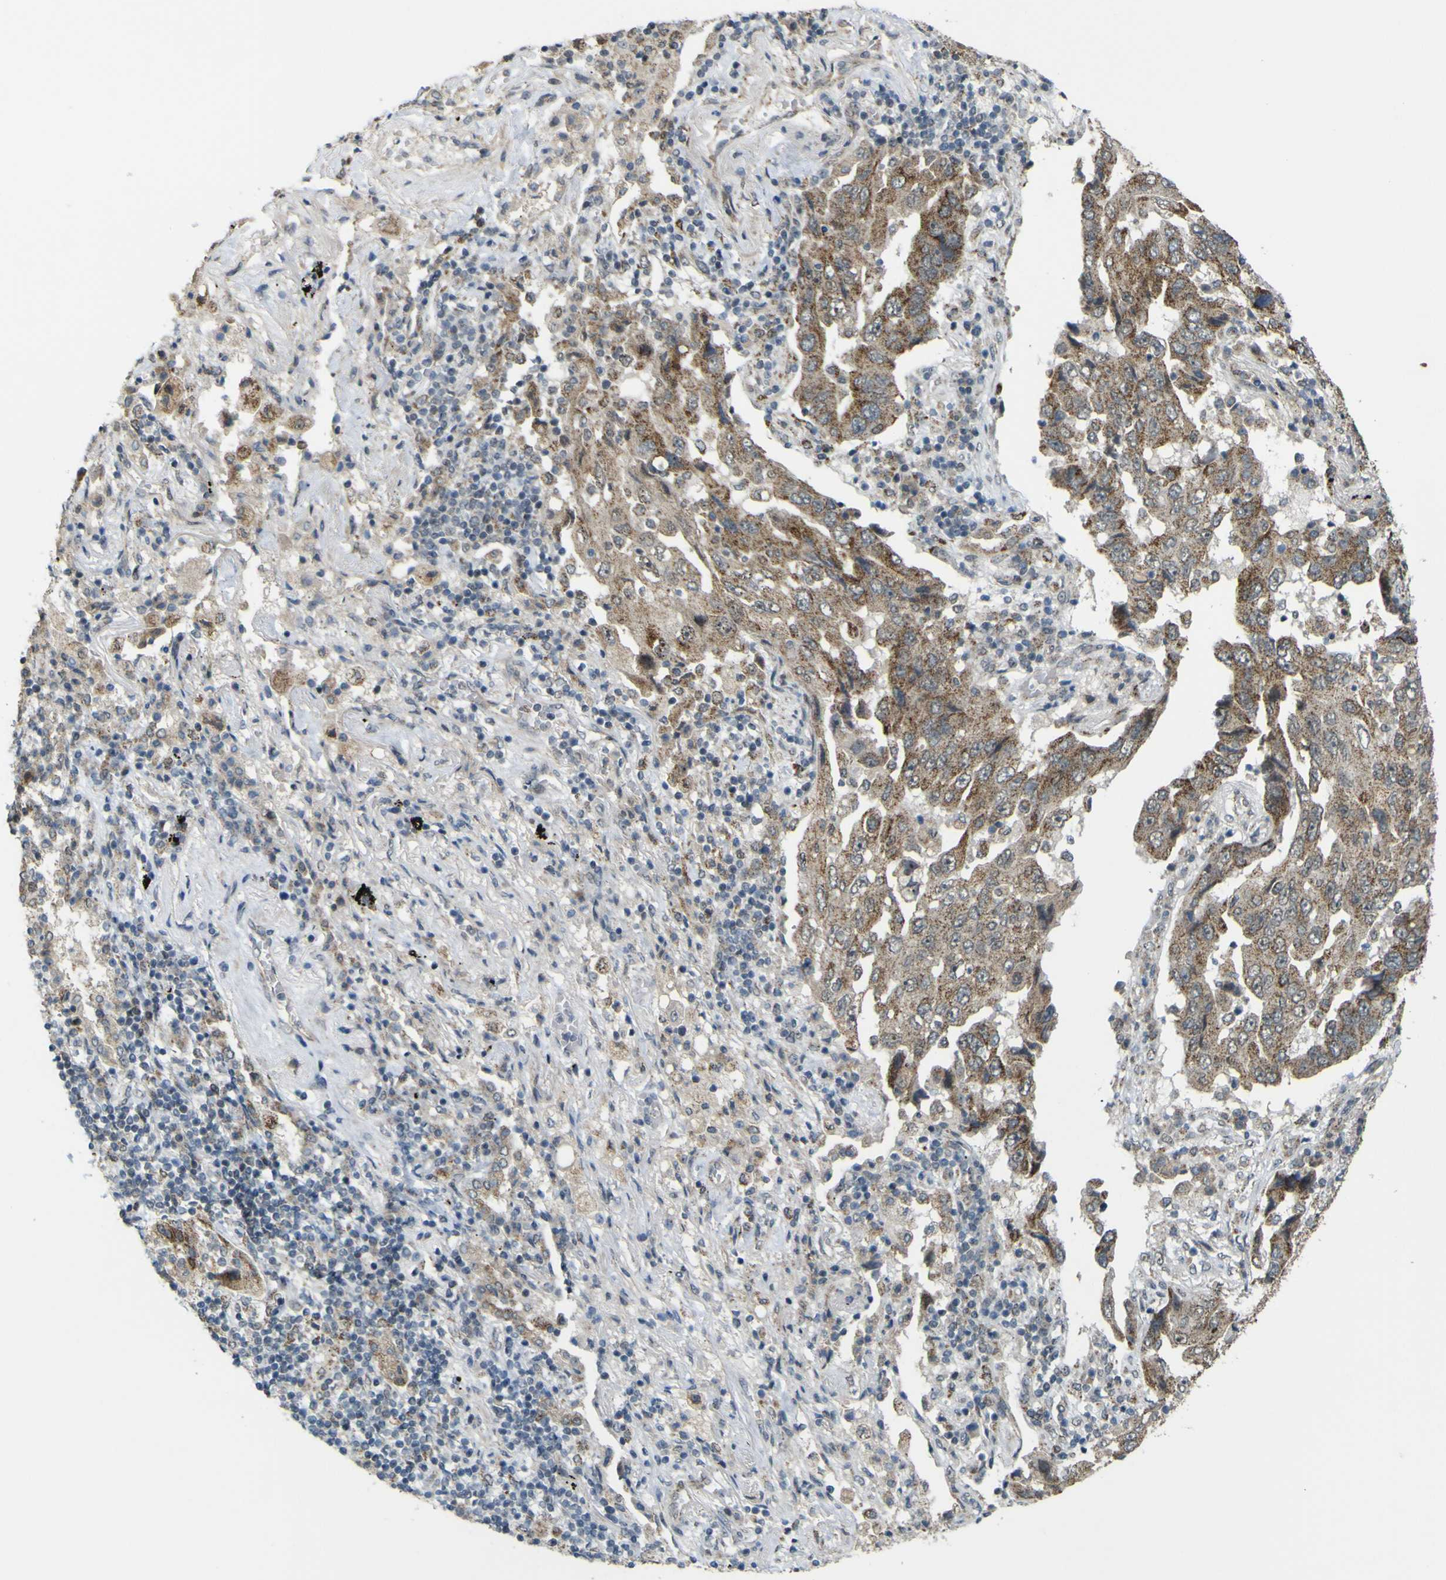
{"staining": {"intensity": "moderate", "quantity": ">75%", "location": "cytoplasmic/membranous"}, "tissue": "lung cancer", "cell_type": "Tumor cells", "image_type": "cancer", "snomed": [{"axis": "morphology", "description": "Adenocarcinoma, NOS"}, {"axis": "topography", "description": "Lung"}], "caption": "High-power microscopy captured an immunohistochemistry histopathology image of lung cancer, revealing moderate cytoplasmic/membranous positivity in approximately >75% of tumor cells. (IHC, brightfield microscopy, high magnification).", "gene": "ACBD5", "patient": {"sex": "female", "age": 65}}